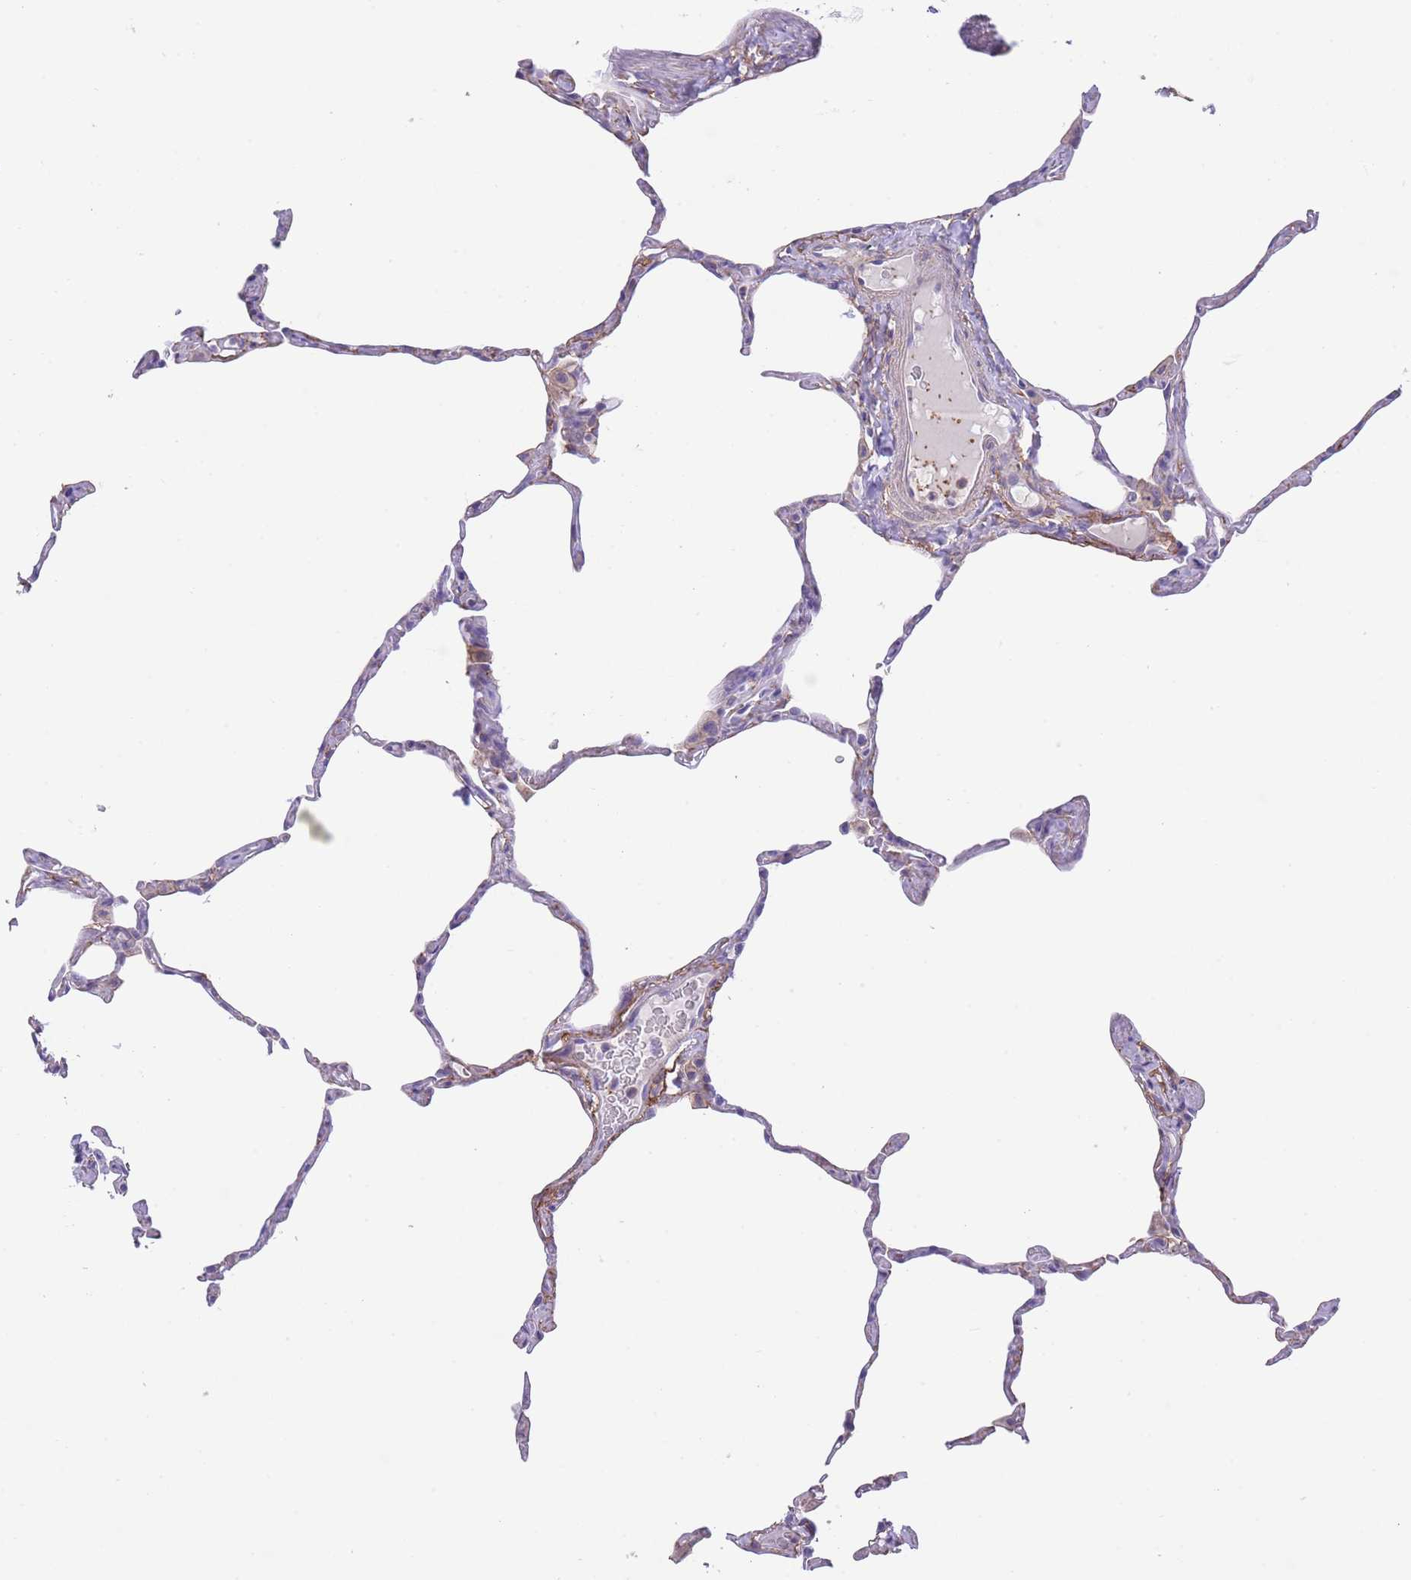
{"staining": {"intensity": "negative", "quantity": "none", "location": "none"}, "tissue": "lung", "cell_type": "Alveolar cells", "image_type": "normal", "snomed": [{"axis": "morphology", "description": "Normal tissue, NOS"}, {"axis": "topography", "description": "Lung"}], "caption": "Immunohistochemical staining of benign lung reveals no significant positivity in alveolar cells. (DAB immunohistochemistry, high magnification).", "gene": "ENSG00000289258", "patient": {"sex": "male", "age": 65}}